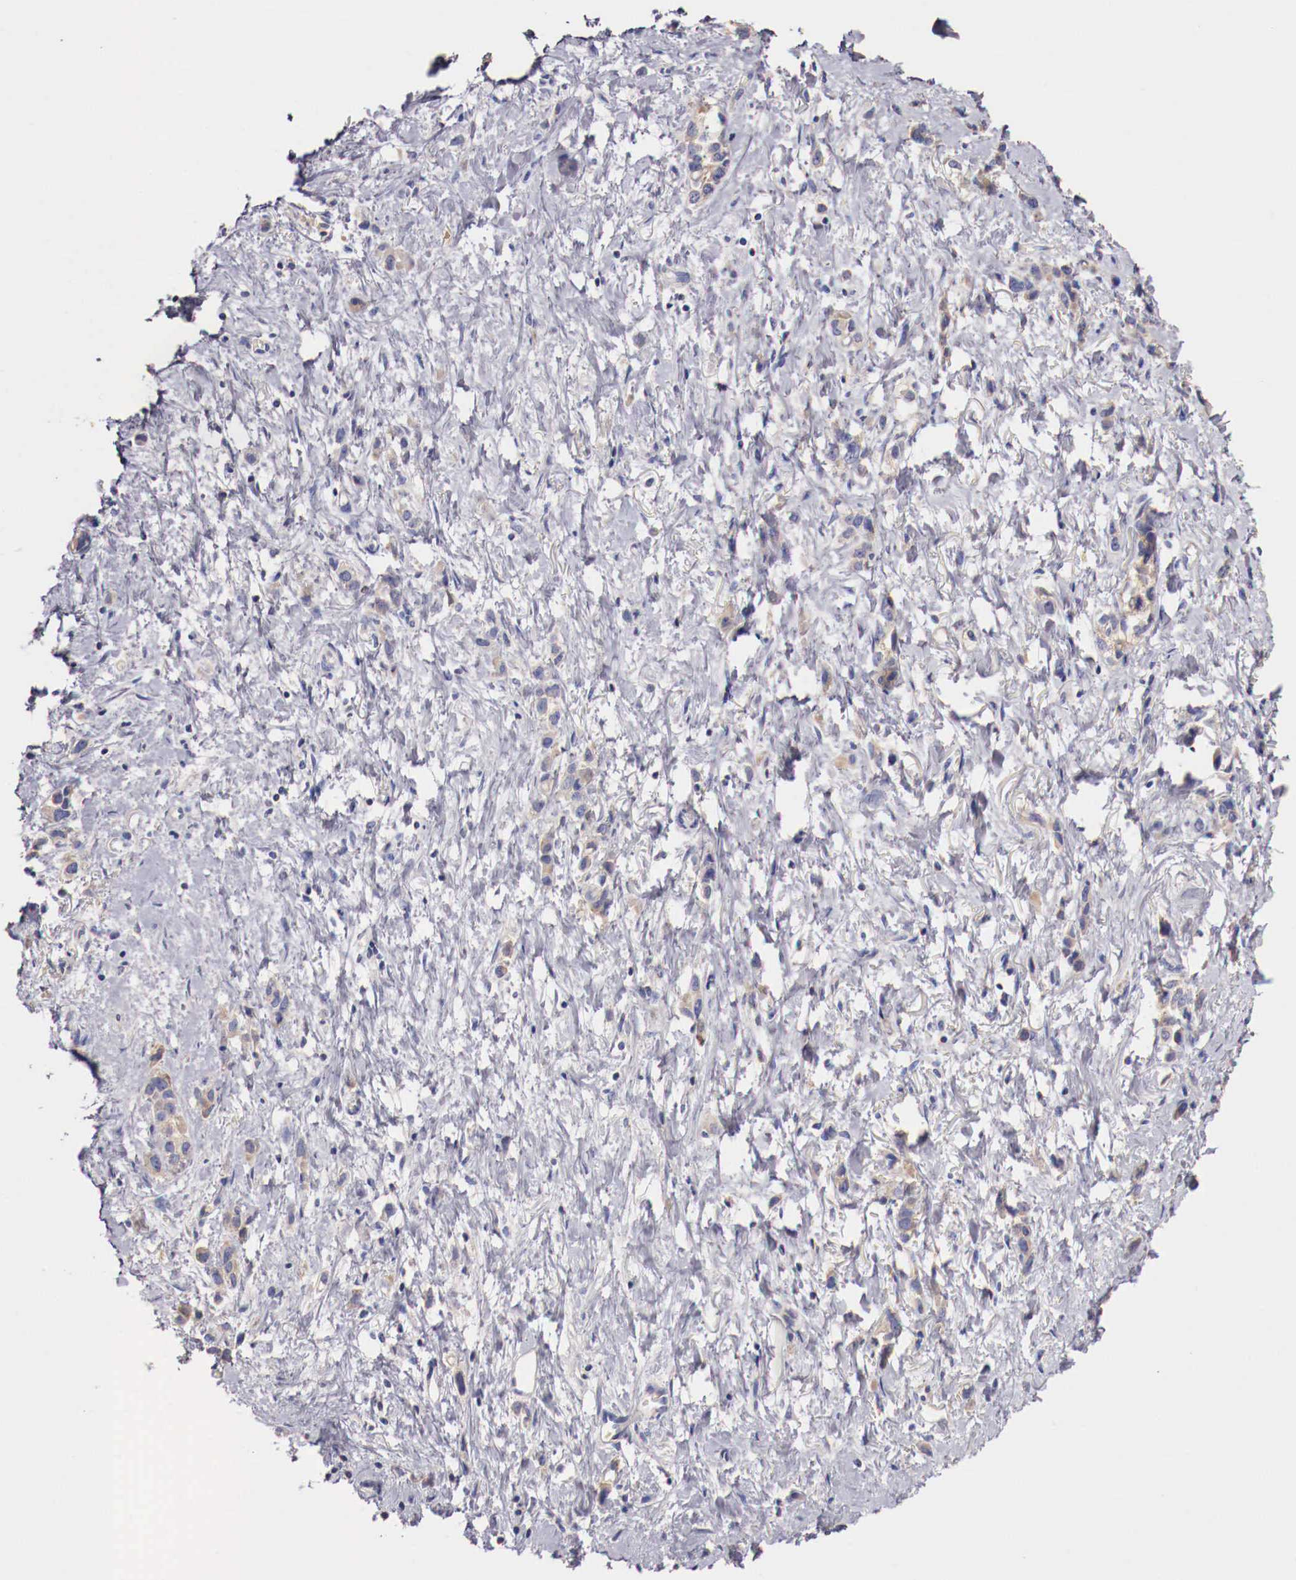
{"staining": {"intensity": "weak", "quantity": "<25%", "location": "cytoplasmic/membranous"}, "tissue": "stomach cancer", "cell_type": "Tumor cells", "image_type": "cancer", "snomed": [{"axis": "morphology", "description": "Adenocarcinoma, NOS"}, {"axis": "topography", "description": "Stomach, upper"}], "caption": "Tumor cells show no significant staining in stomach cancer.", "gene": "PITPNA", "patient": {"sex": "male", "age": 76}}